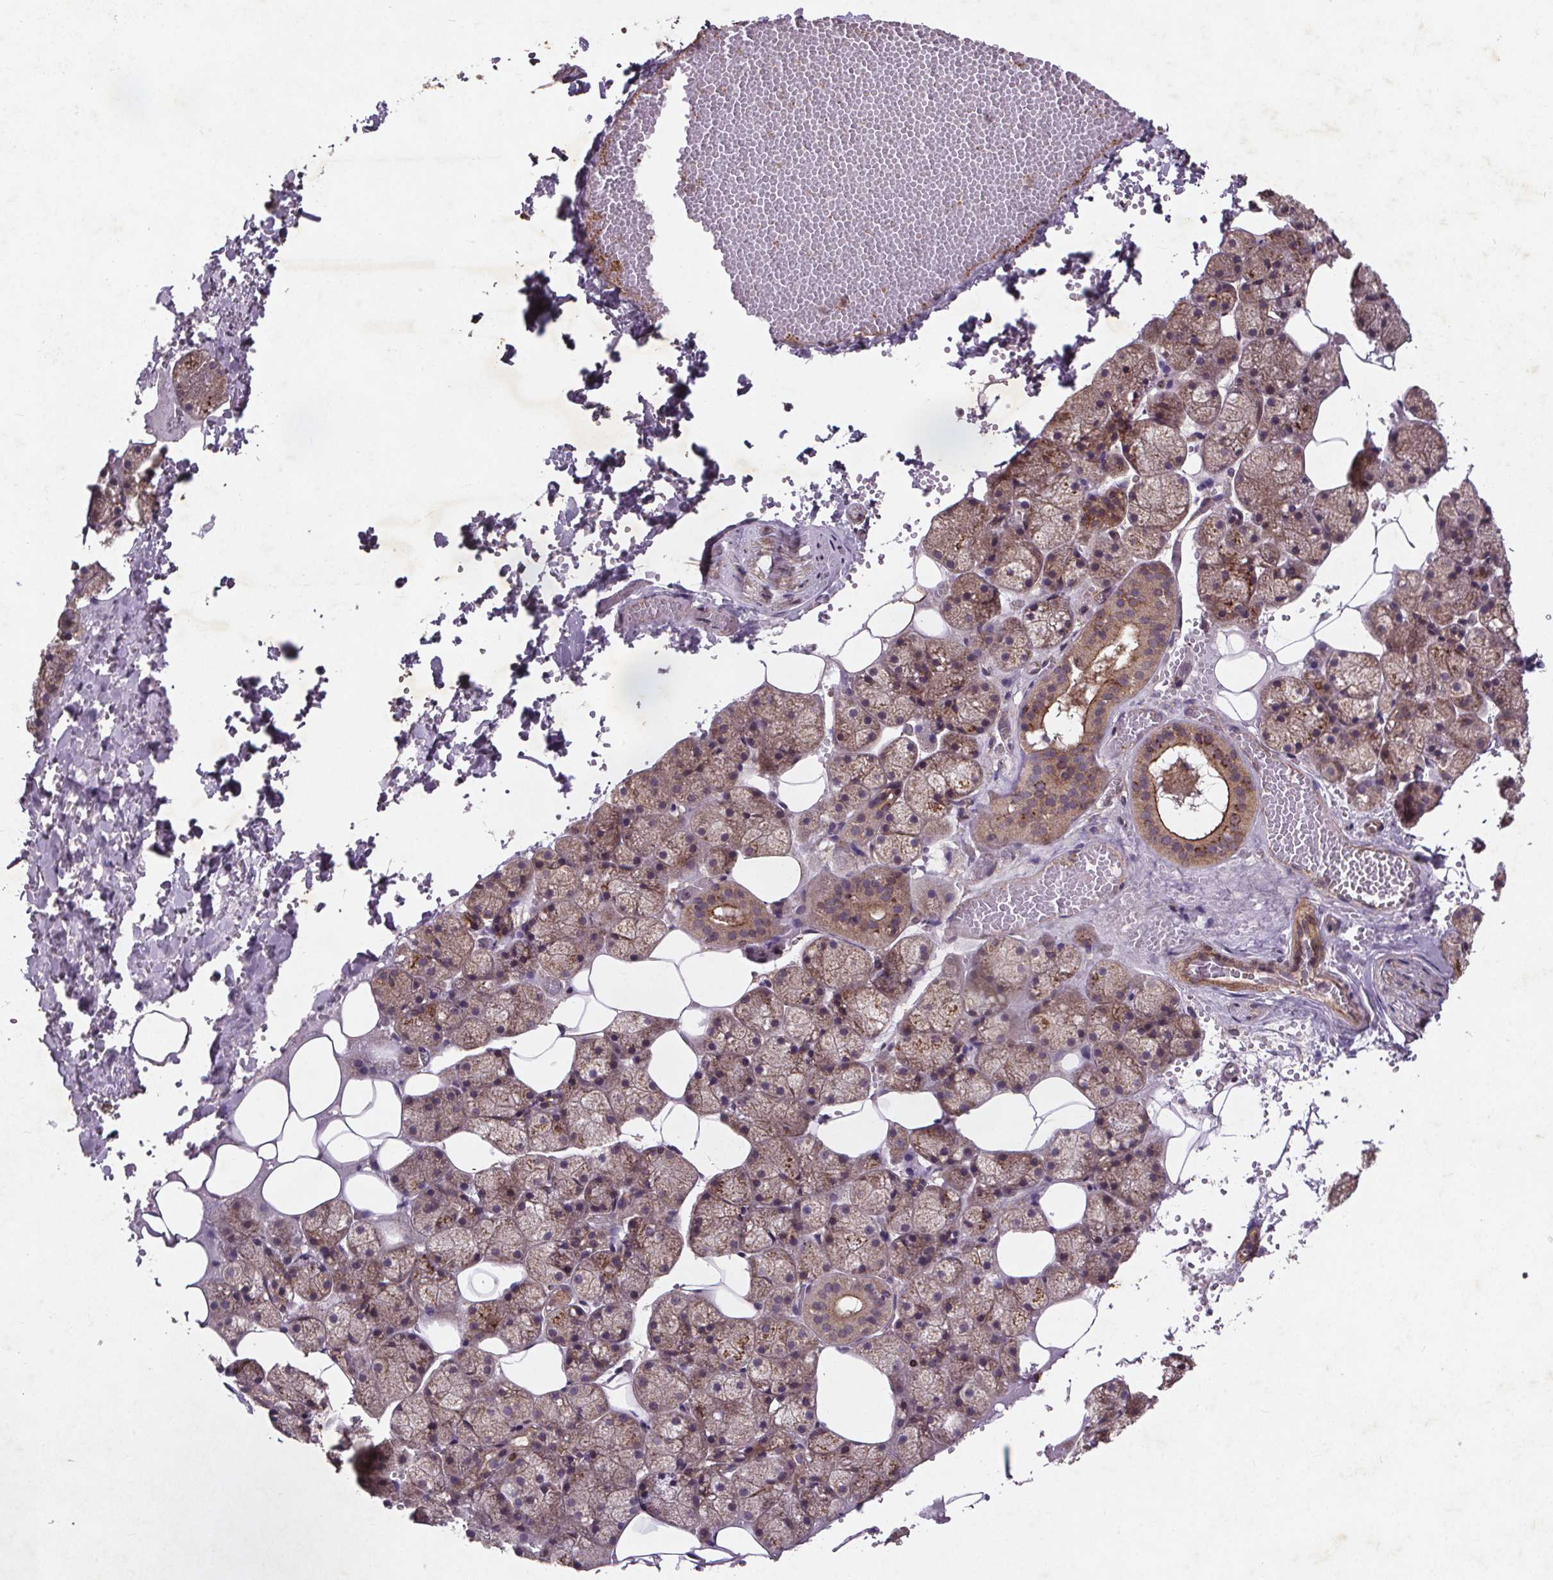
{"staining": {"intensity": "moderate", "quantity": "25%-75%", "location": "cytoplasmic/membranous"}, "tissue": "salivary gland", "cell_type": "Glandular cells", "image_type": "normal", "snomed": [{"axis": "morphology", "description": "Normal tissue, NOS"}, {"axis": "topography", "description": "Salivary gland"}], "caption": "Unremarkable salivary gland demonstrates moderate cytoplasmic/membranous positivity in approximately 25%-75% of glandular cells, visualized by immunohistochemistry.", "gene": "STRN3", "patient": {"sex": "male", "age": 38}}